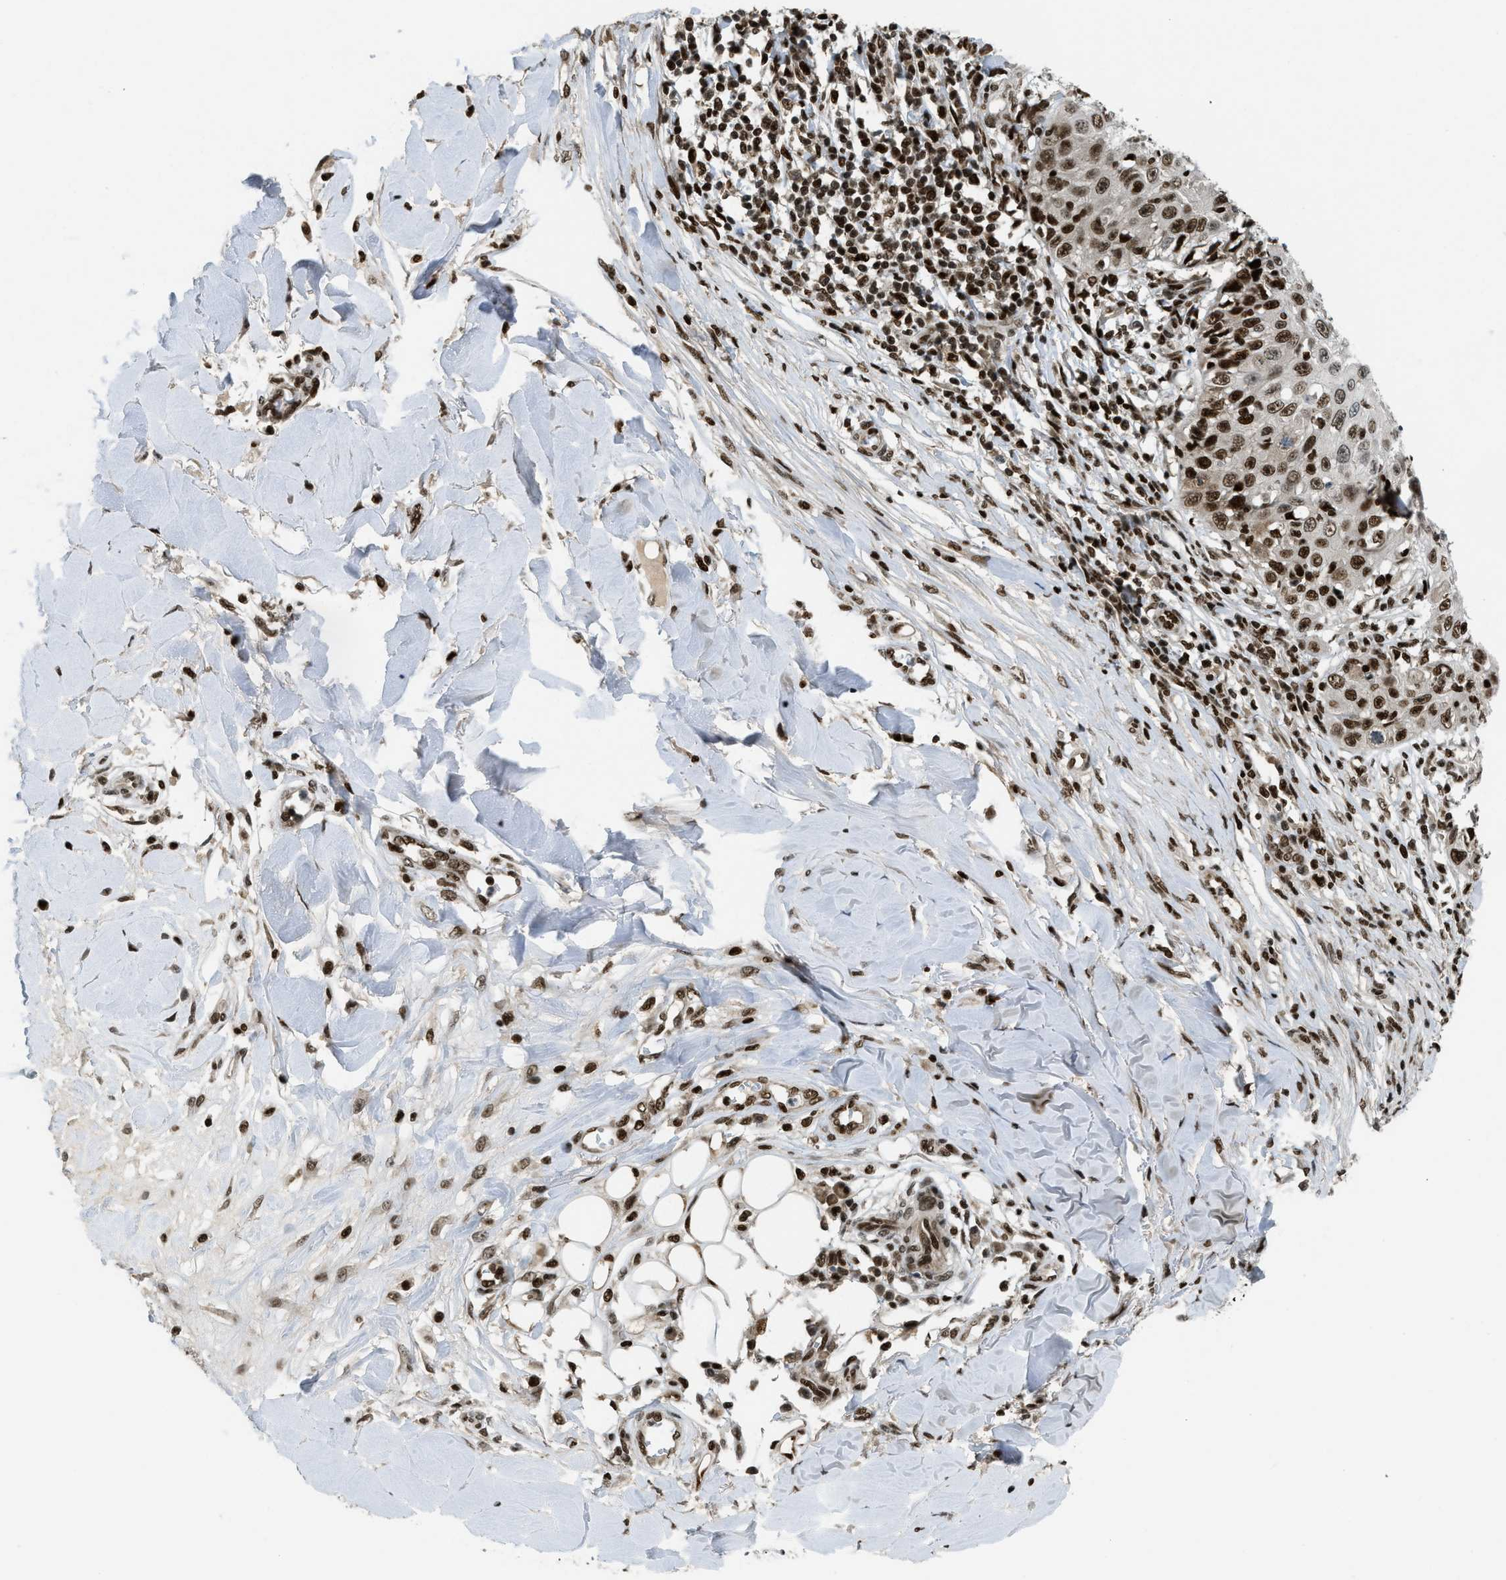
{"staining": {"intensity": "strong", "quantity": ">75%", "location": "nuclear"}, "tissue": "skin cancer", "cell_type": "Tumor cells", "image_type": "cancer", "snomed": [{"axis": "morphology", "description": "Squamous cell carcinoma, NOS"}, {"axis": "topography", "description": "Skin"}], "caption": "Immunohistochemical staining of skin squamous cell carcinoma demonstrates high levels of strong nuclear protein expression in about >75% of tumor cells. Ihc stains the protein of interest in brown and the nuclei are stained blue.", "gene": "RFX5", "patient": {"sex": "male", "age": 86}}